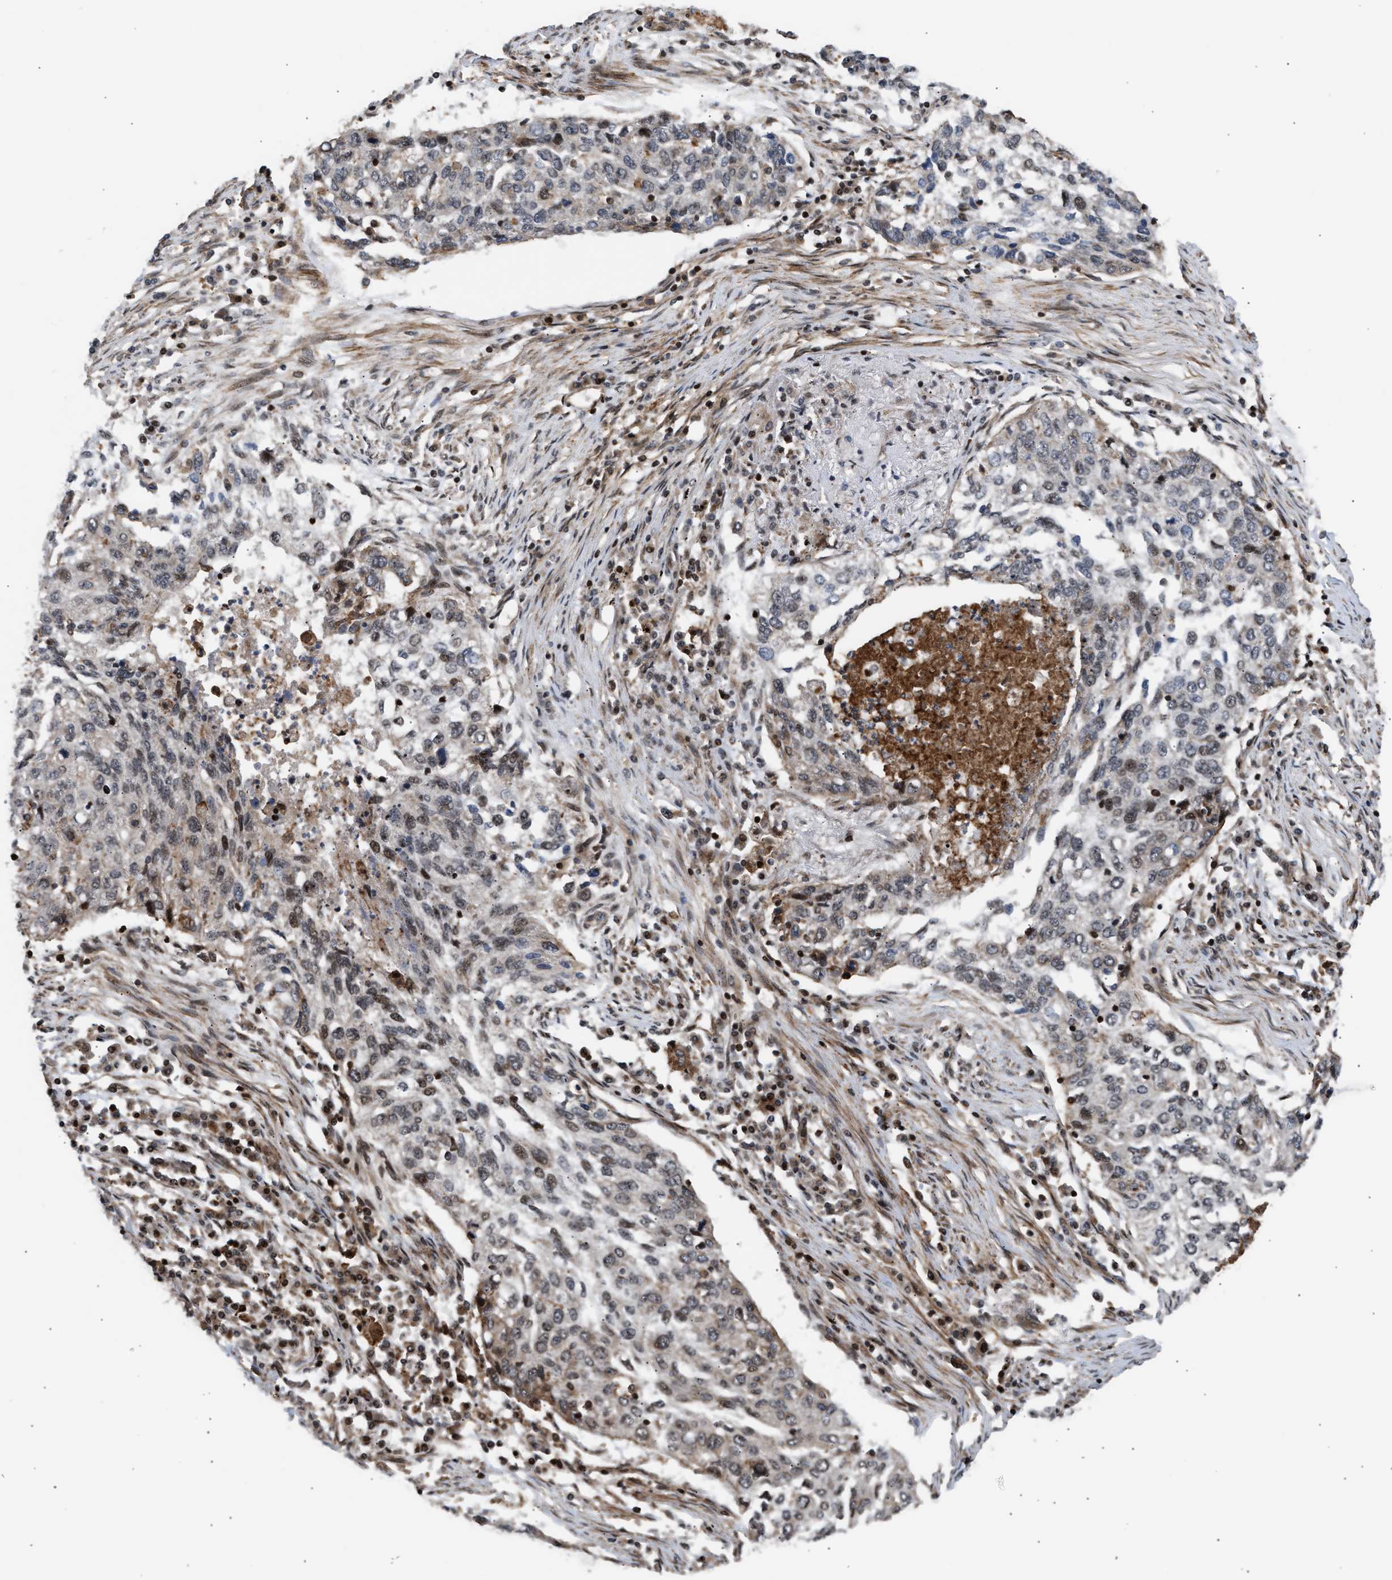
{"staining": {"intensity": "weak", "quantity": "<25%", "location": "nuclear"}, "tissue": "lung cancer", "cell_type": "Tumor cells", "image_type": "cancer", "snomed": [{"axis": "morphology", "description": "Squamous cell carcinoma, NOS"}, {"axis": "topography", "description": "Lung"}], "caption": "Tumor cells show no significant protein expression in squamous cell carcinoma (lung). (Immunohistochemistry (ihc), brightfield microscopy, high magnification).", "gene": "STAU2", "patient": {"sex": "female", "age": 63}}